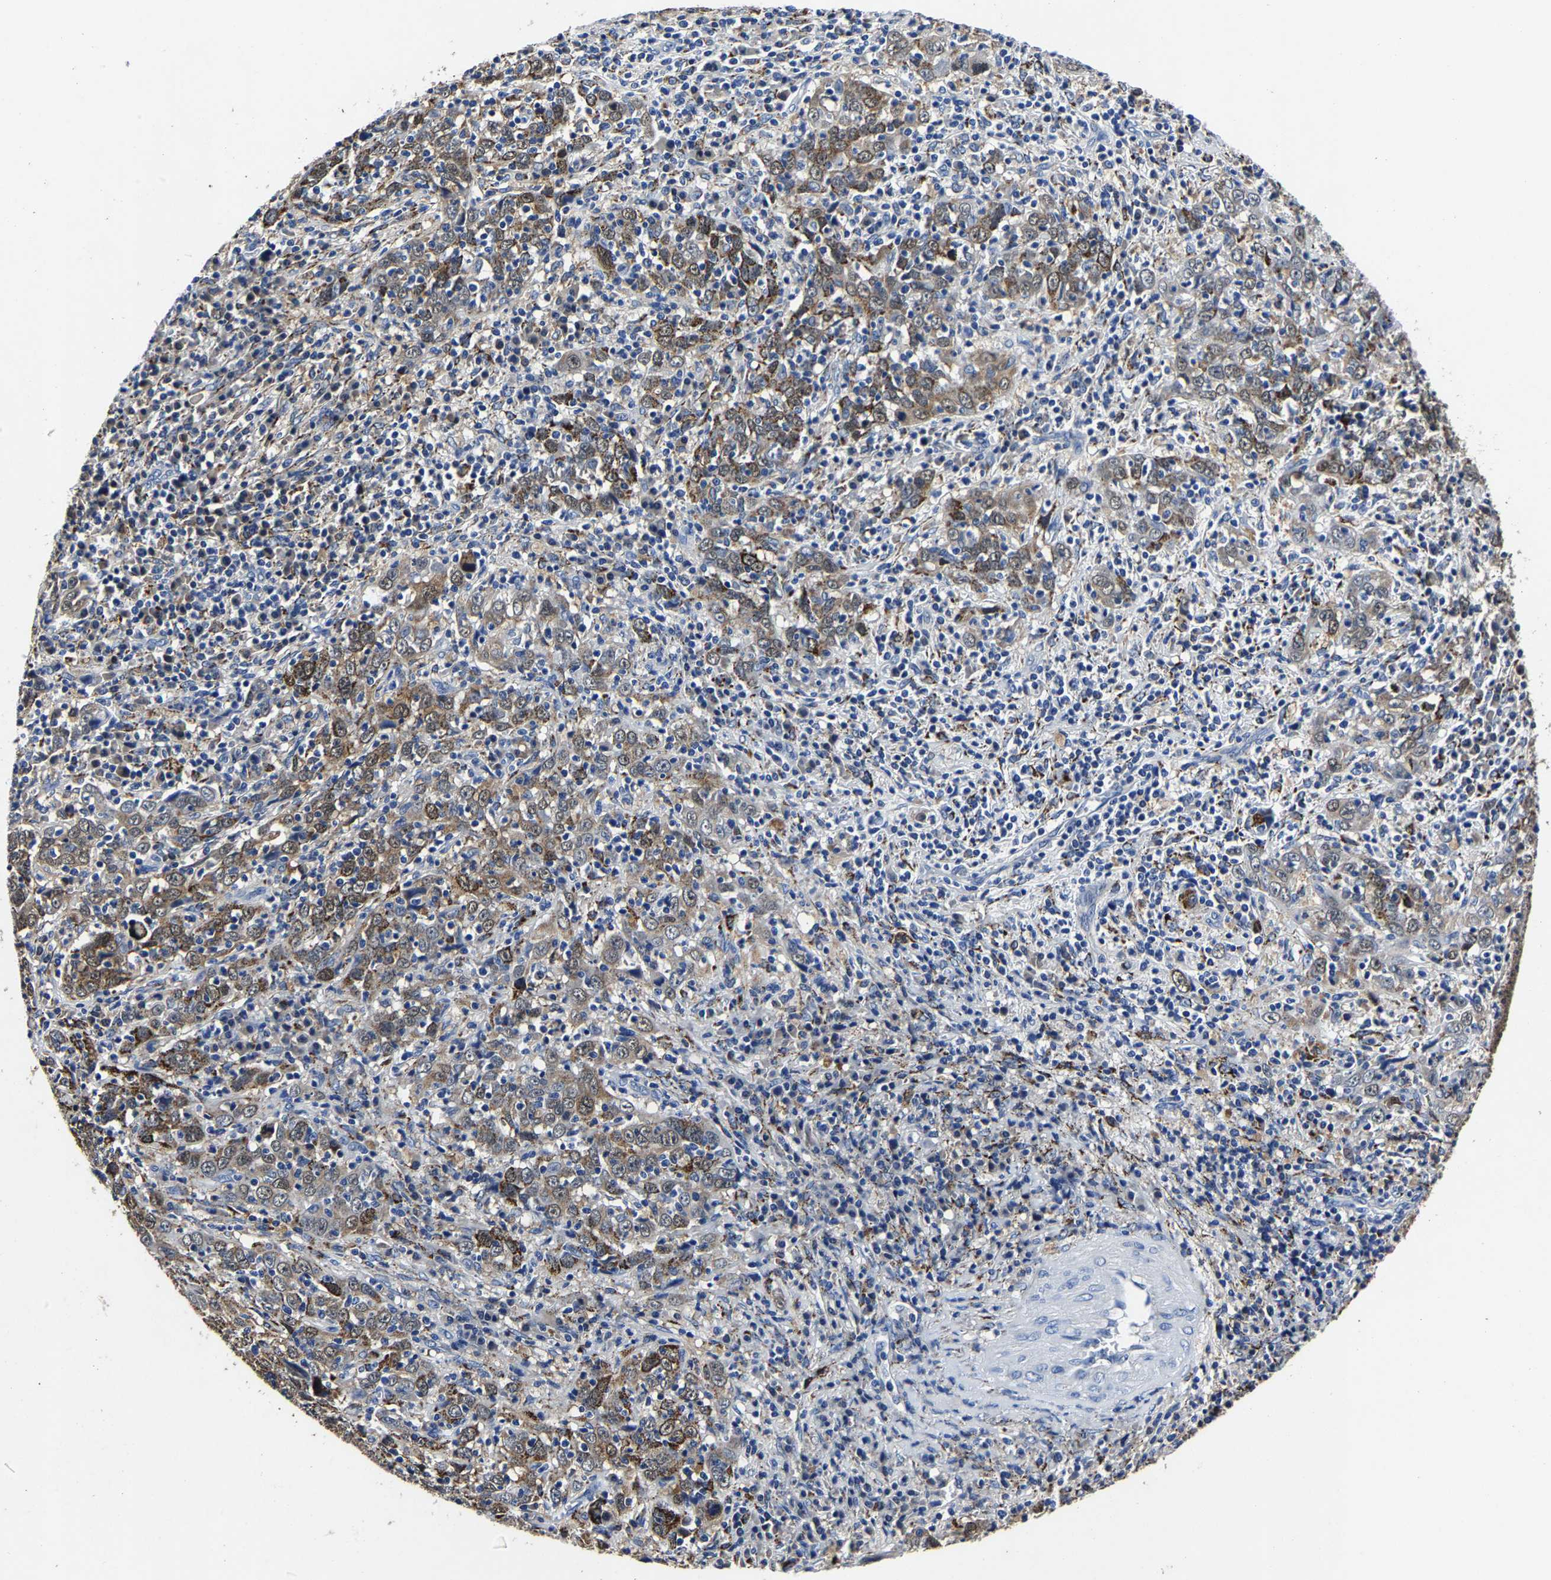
{"staining": {"intensity": "moderate", "quantity": ">75%", "location": "cytoplasmic/membranous"}, "tissue": "cervical cancer", "cell_type": "Tumor cells", "image_type": "cancer", "snomed": [{"axis": "morphology", "description": "Squamous cell carcinoma, NOS"}, {"axis": "topography", "description": "Cervix"}], "caption": "Immunohistochemistry staining of cervical cancer (squamous cell carcinoma), which reveals medium levels of moderate cytoplasmic/membranous staining in approximately >75% of tumor cells indicating moderate cytoplasmic/membranous protein positivity. The staining was performed using DAB (3,3'-diaminobenzidine) (brown) for protein detection and nuclei were counterstained in hematoxylin (blue).", "gene": "PSPH", "patient": {"sex": "female", "age": 46}}